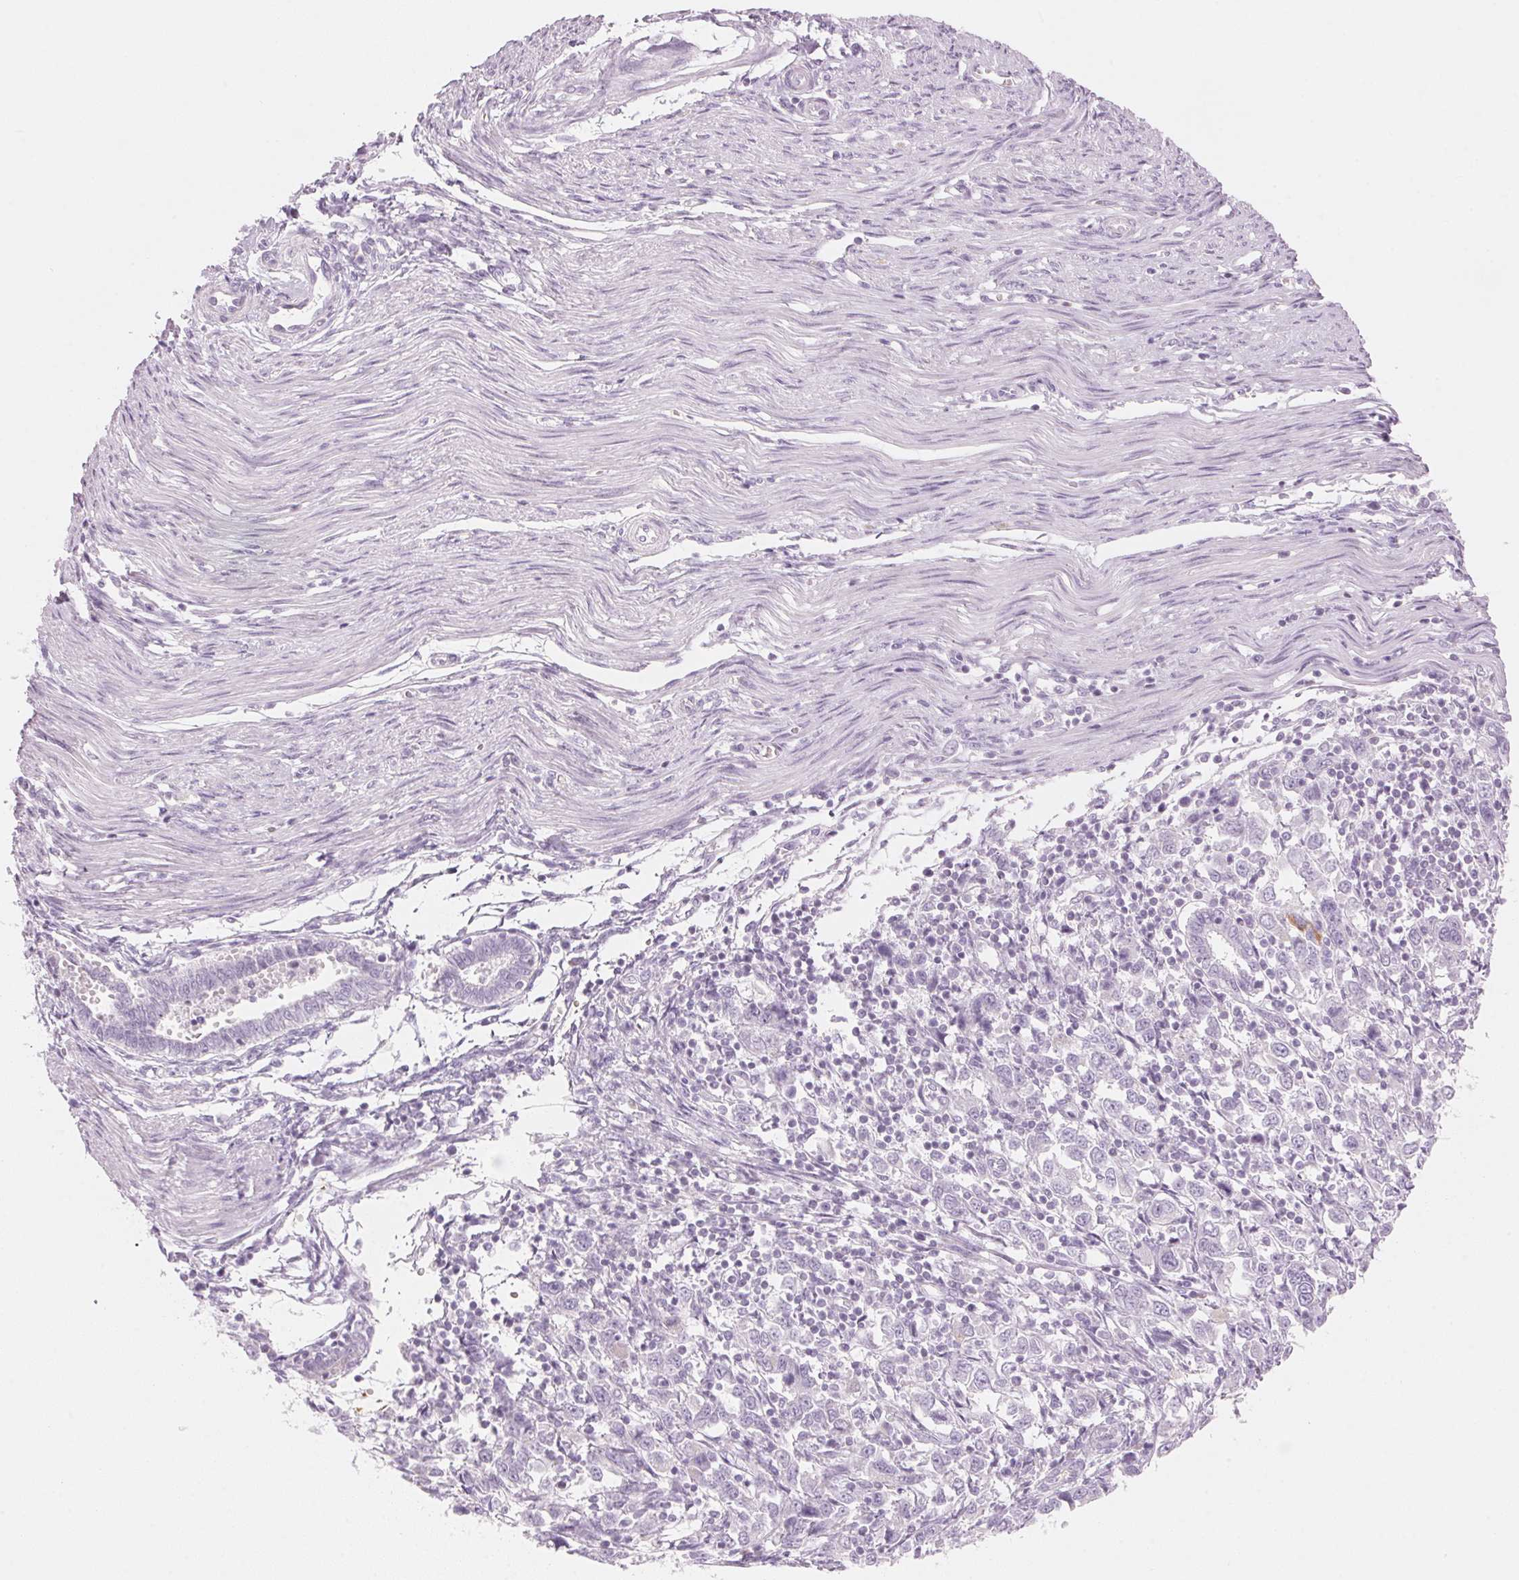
{"staining": {"intensity": "negative", "quantity": "none", "location": "none"}, "tissue": "endometrial cancer", "cell_type": "Tumor cells", "image_type": "cancer", "snomed": [{"axis": "morphology", "description": "Adenocarcinoma, NOS"}, {"axis": "topography", "description": "Endometrium"}], "caption": "The immunohistochemistry image has no significant positivity in tumor cells of endometrial cancer tissue.", "gene": "HOXB13", "patient": {"sex": "female", "age": 43}}